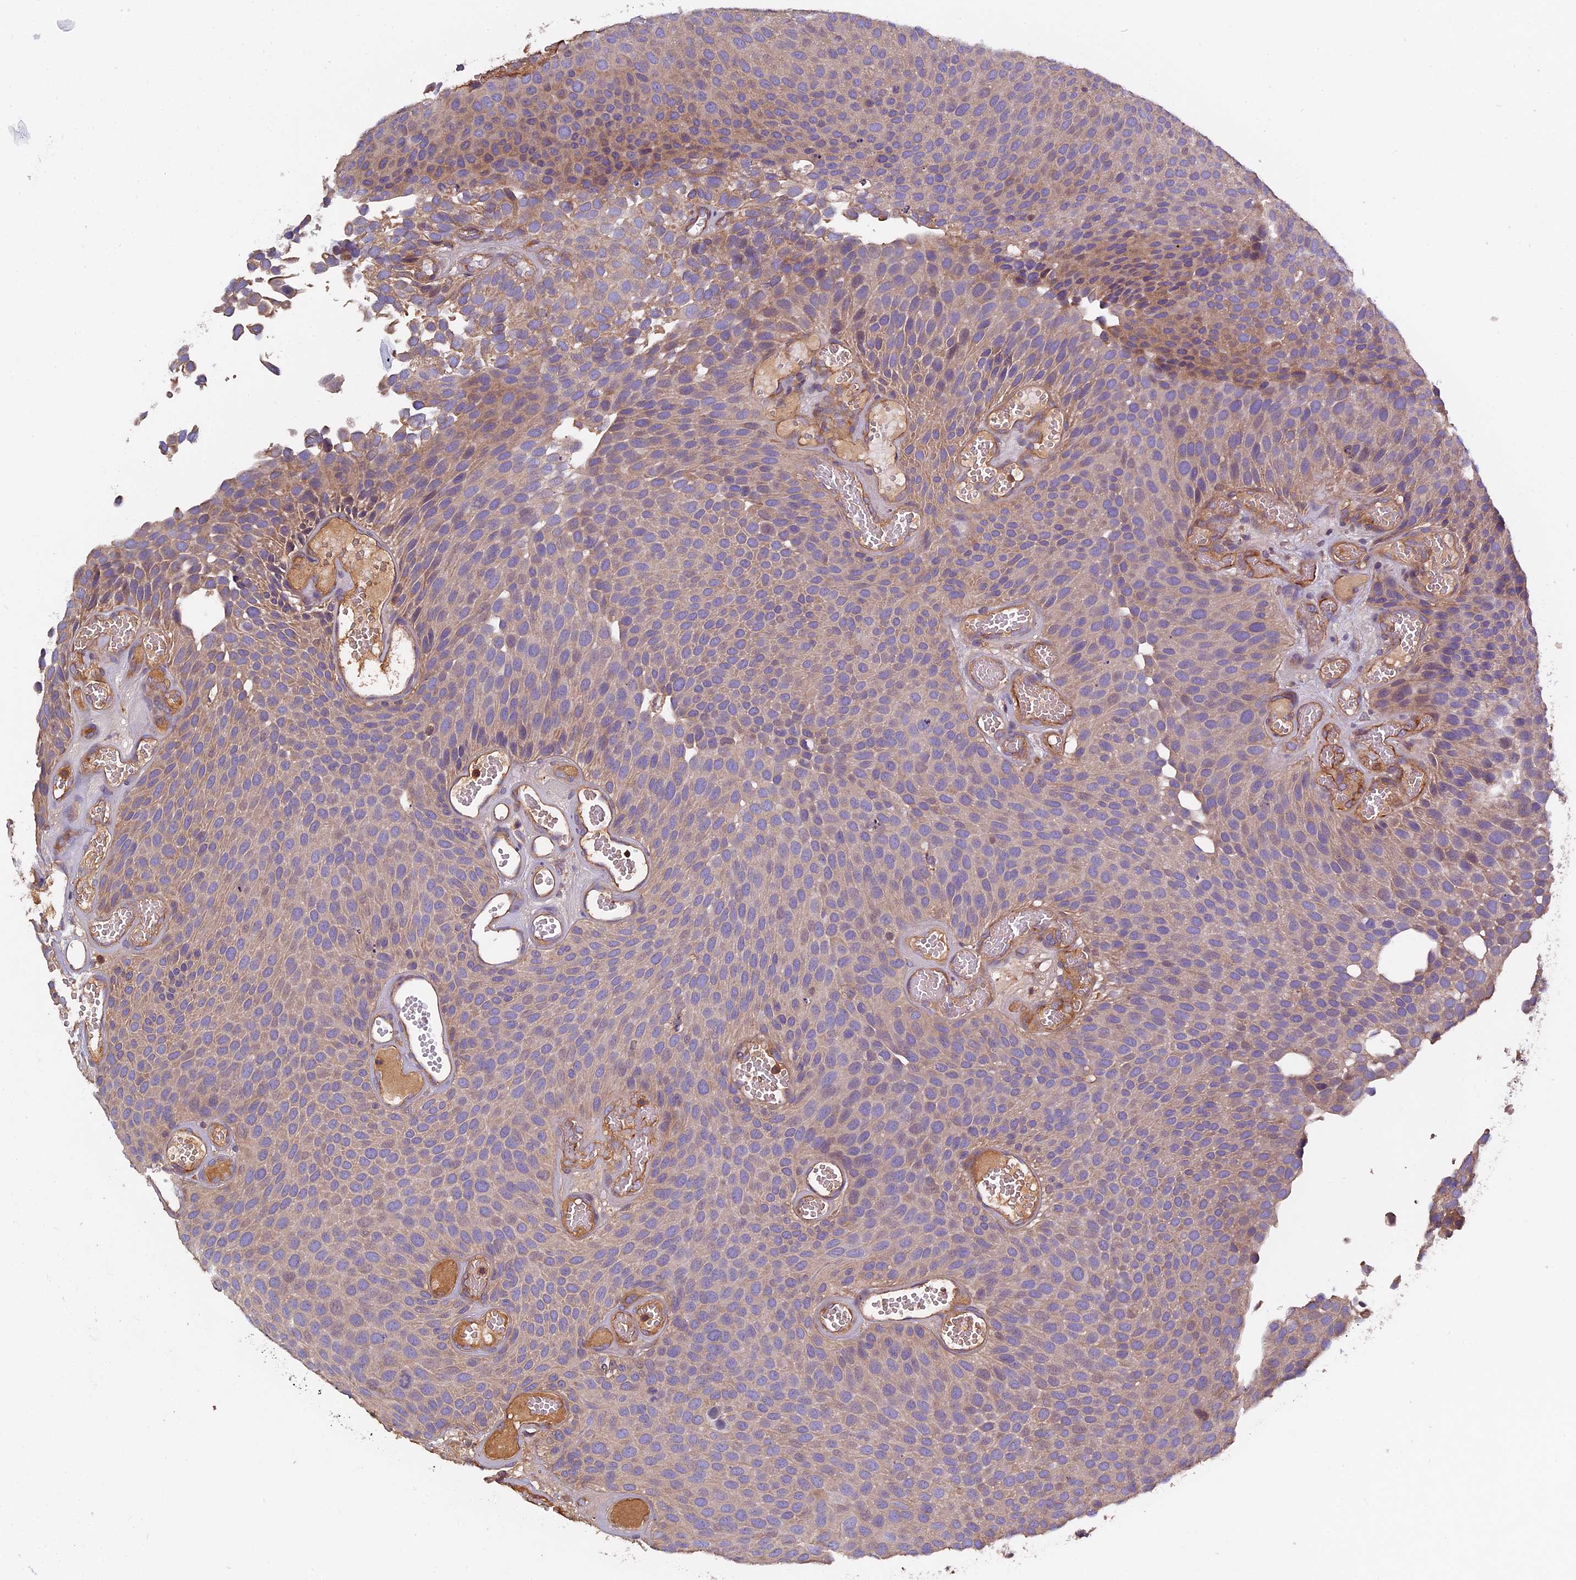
{"staining": {"intensity": "weak", "quantity": ">75%", "location": "cytoplasmic/membranous"}, "tissue": "urothelial cancer", "cell_type": "Tumor cells", "image_type": "cancer", "snomed": [{"axis": "morphology", "description": "Urothelial carcinoma, Low grade"}, {"axis": "topography", "description": "Urinary bladder"}], "caption": "Weak cytoplasmic/membranous positivity for a protein is present in about >75% of tumor cells of low-grade urothelial carcinoma using IHC.", "gene": "CCDC153", "patient": {"sex": "male", "age": 89}}